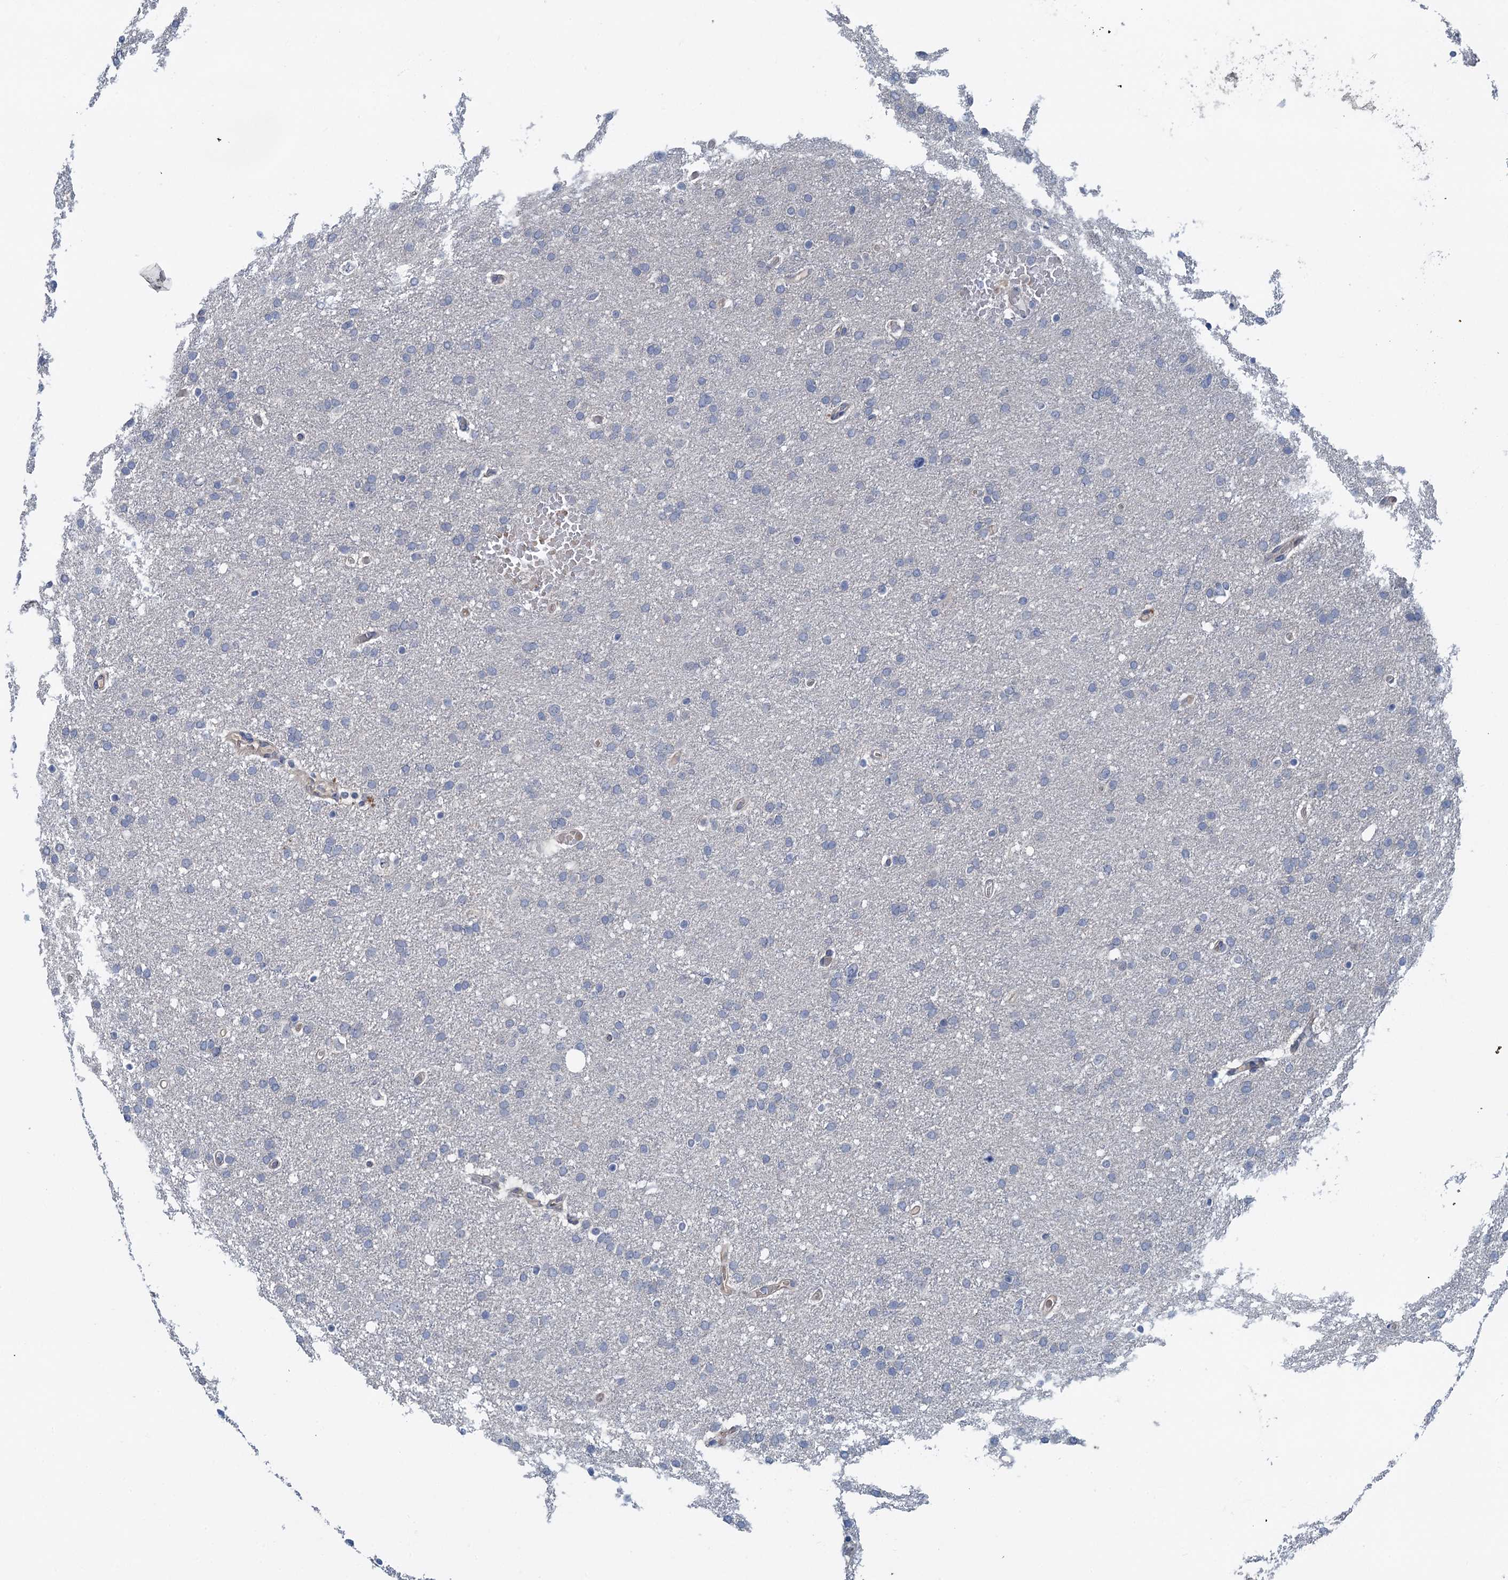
{"staining": {"intensity": "negative", "quantity": "none", "location": "none"}, "tissue": "glioma", "cell_type": "Tumor cells", "image_type": "cancer", "snomed": [{"axis": "morphology", "description": "Glioma, malignant, High grade"}, {"axis": "topography", "description": "Cerebral cortex"}], "caption": "IHC of glioma displays no expression in tumor cells. (Immunohistochemistry (ihc), brightfield microscopy, high magnification).", "gene": "MYO16", "patient": {"sex": "female", "age": 36}}